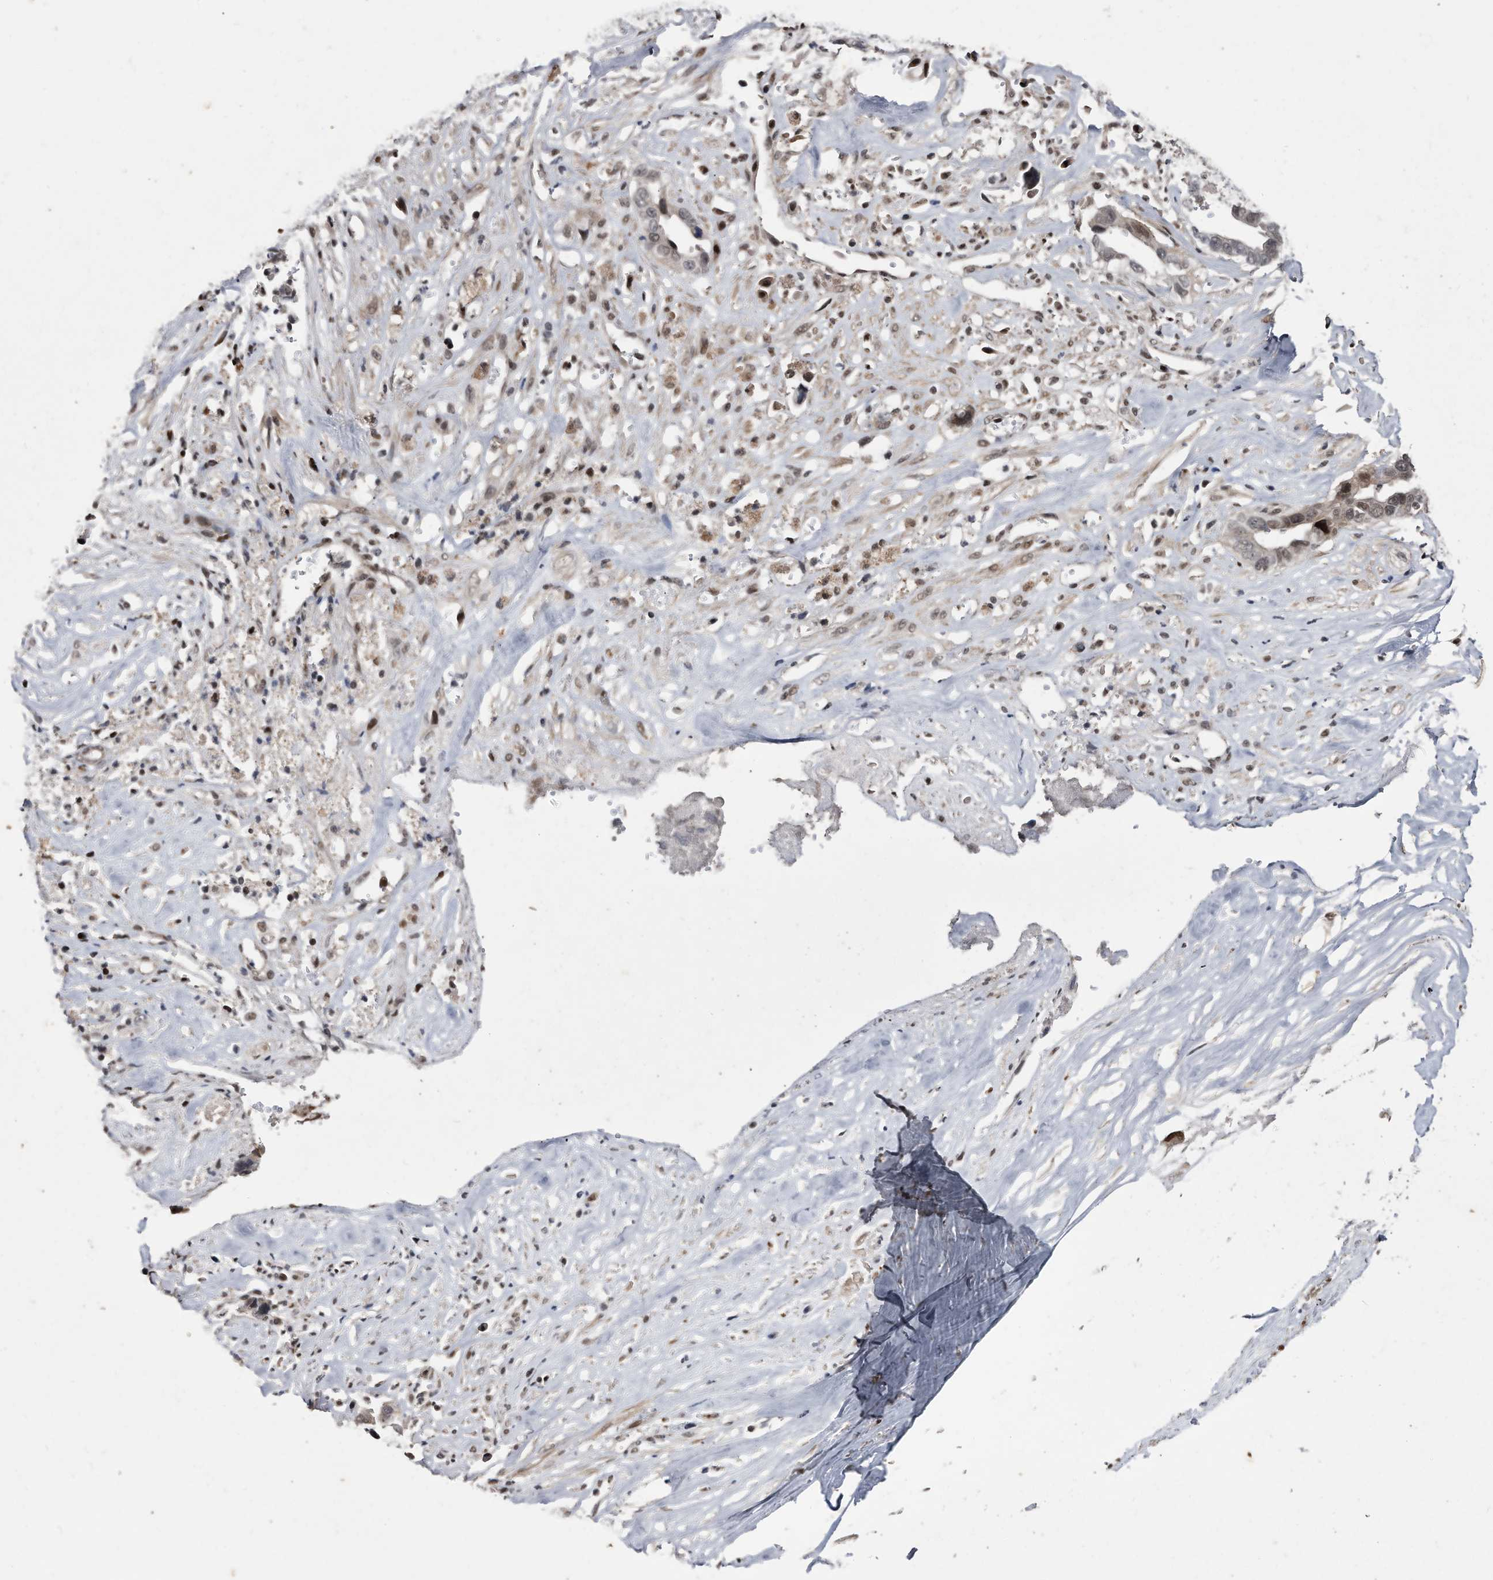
{"staining": {"intensity": "moderate", "quantity": "<25%", "location": "nuclear"}, "tissue": "liver cancer", "cell_type": "Tumor cells", "image_type": "cancer", "snomed": [{"axis": "morphology", "description": "Cholangiocarcinoma"}, {"axis": "topography", "description": "Liver"}], "caption": "Moderate nuclear protein staining is present in approximately <25% of tumor cells in liver cancer (cholangiocarcinoma). The staining was performed using DAB (3,3'-diaminobenzidine) to visualize the protein expression in brown, while the nuclei were stained in blue with hematoxylin (Magnification: 20x).", "gene": "RAD23B", "patient": {"sex": "female", "age": 79}}